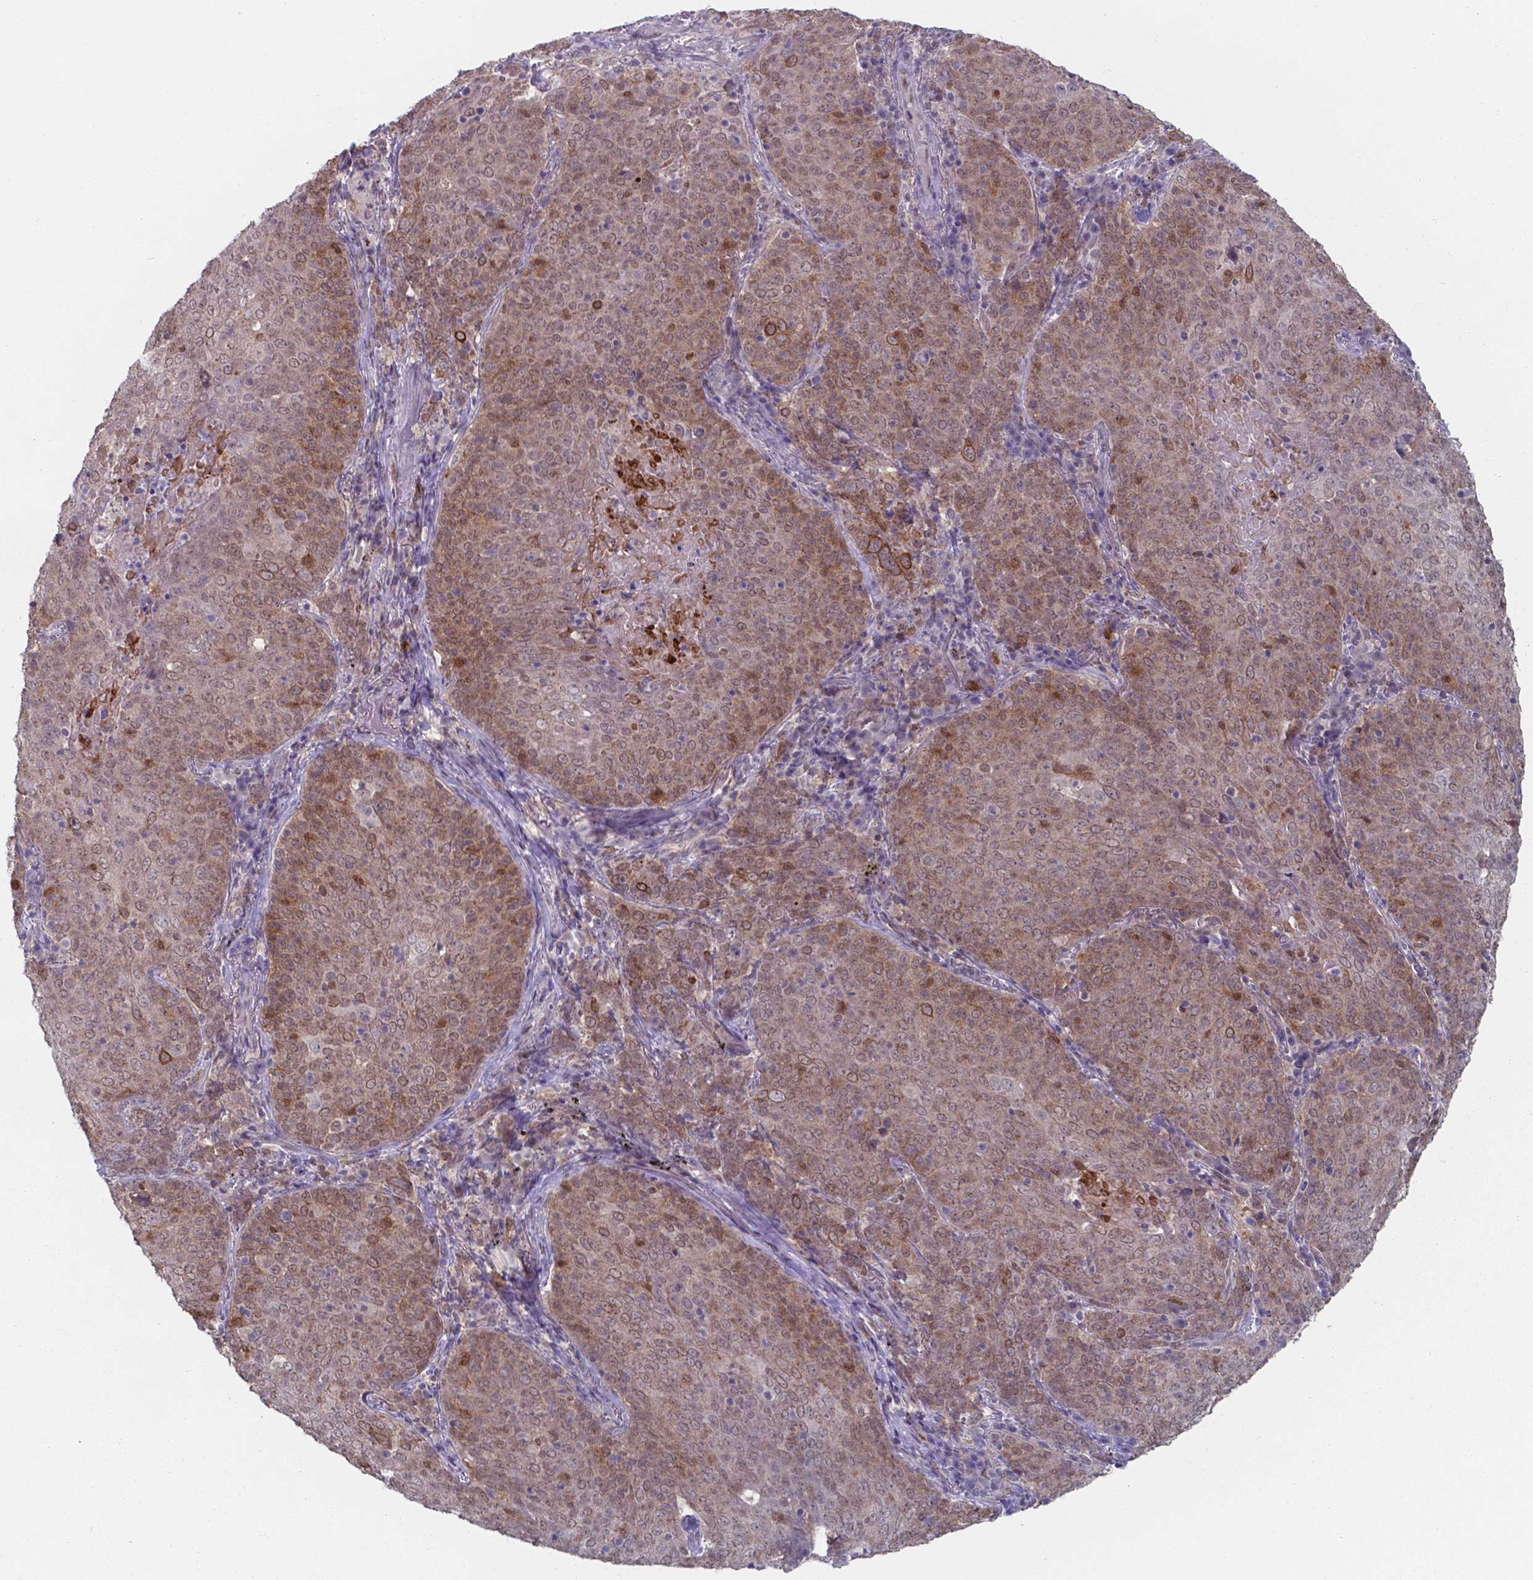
{"staining": {"intensity": "moderate", "quantity": "25%-75%", "location": "cytoplasmic/membranous"}, "tissue": "lung cancer", "cell_type": "Tumor cells", "image_type": "cancer", "snomed": [{"axis": "morphology", "description": "Squamous cell carcinoma, NOS"}, {"axis": "topography", "description": "Lung"}], "caption": "This image shows immunohistochemistry (IHC) staining of lung cancer, with medium moderate cytoplasmic/membranous staining in approximately 25%-75% of tumor cells.", "gene": "UBE2E2", "patient": {"sex": "male", "age": 82}}